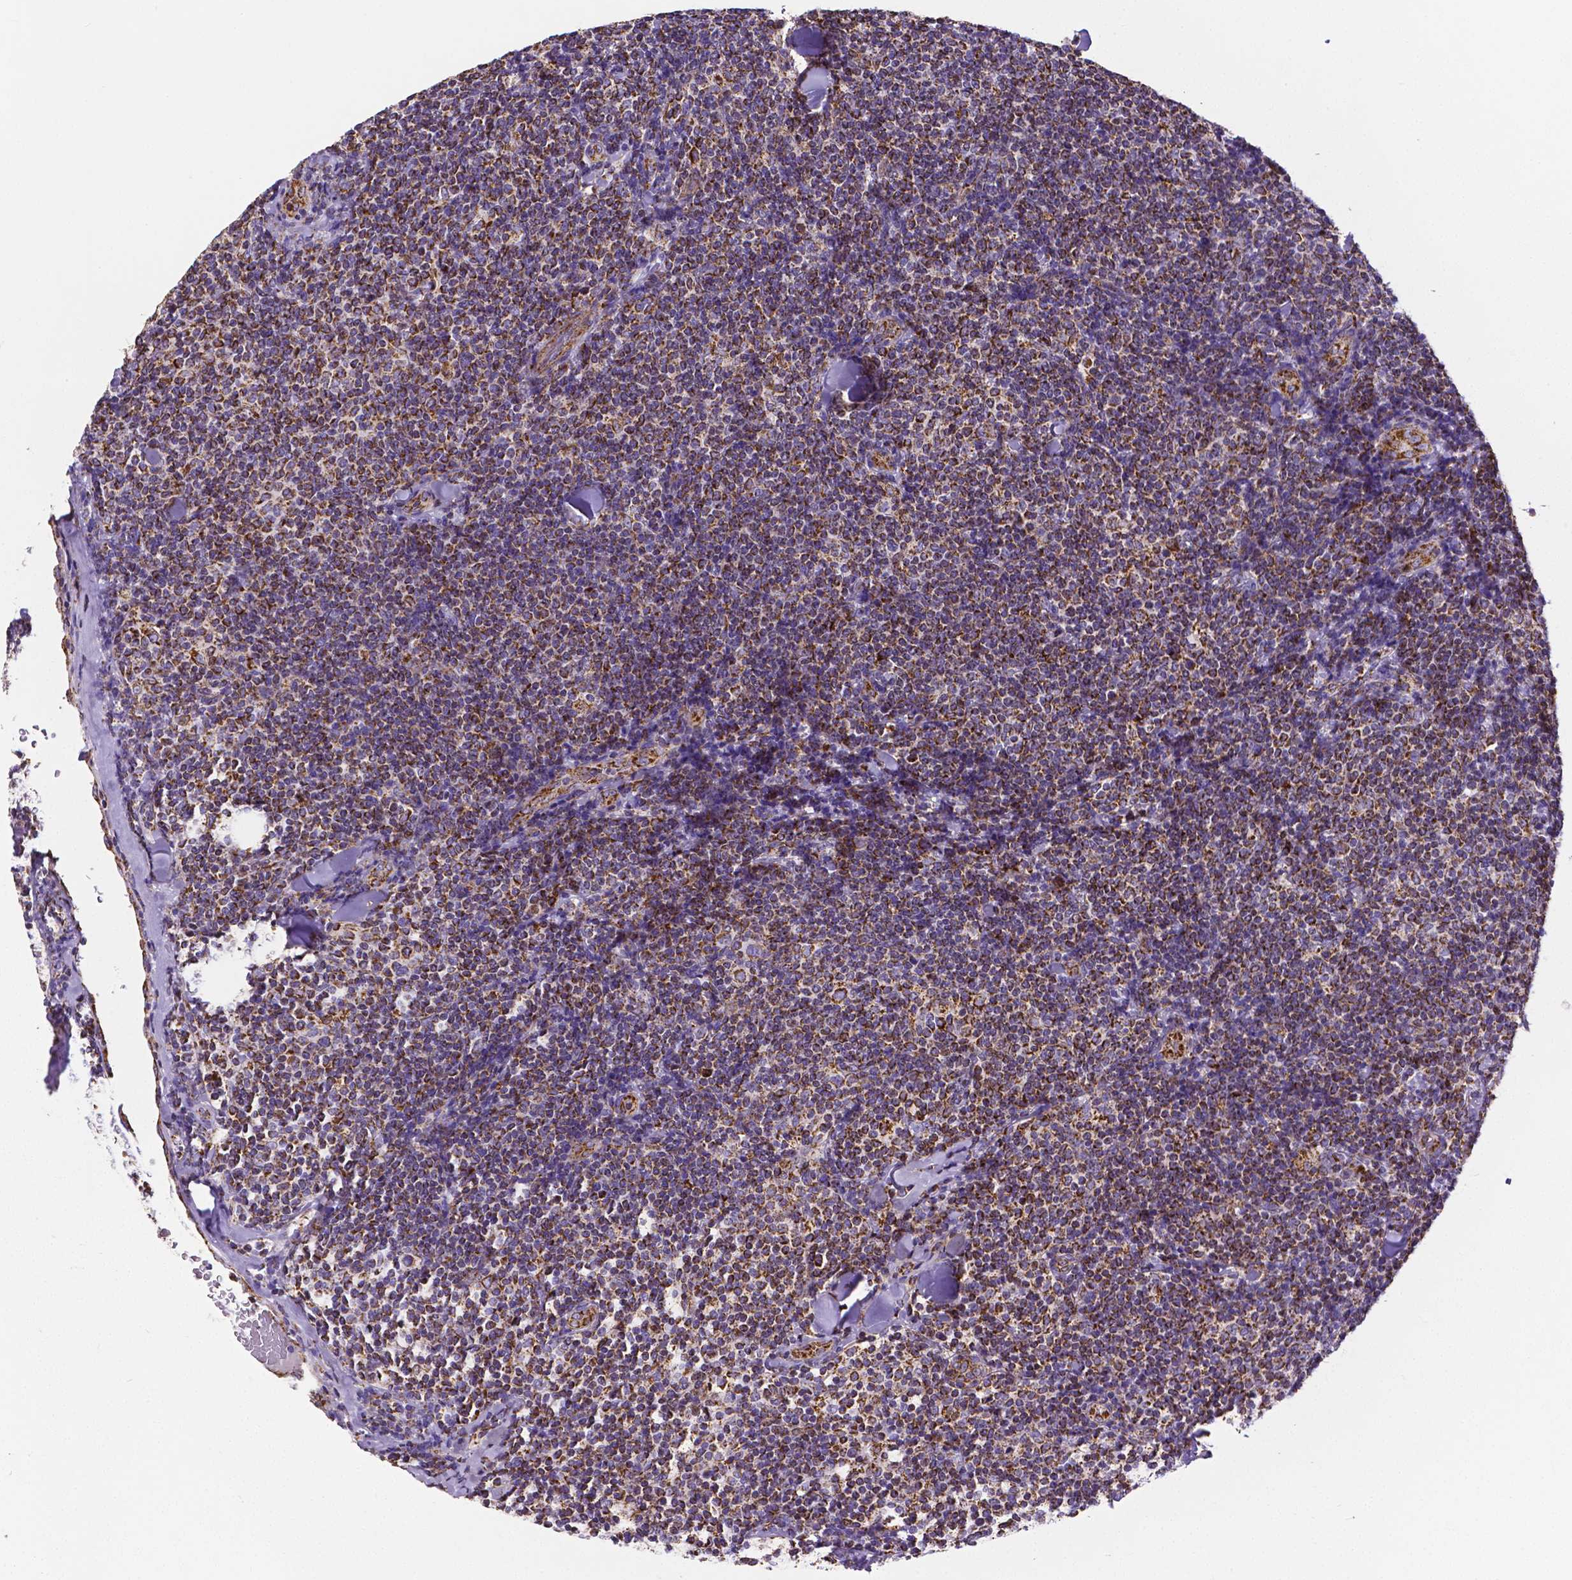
{"staining": {"intensity": "strong", "quantity": "25%-75%", "location": "cytoplasmic/membranous"}, "tissue": "lymphoma", "cell_type": "Tumor cells", "image_type": "cancer", "snomed": [{"axis": "morphology", "description": "Malignant lymphoma, non-Hodgkin's type, Low grade"}, {"axis": "topography", "description": "Lymph node"}], "caption": "Strong cytoplasmic/membranous staining is identified in approximately 25%-75% of tumor cells in lymphoma. Using DAB (brown) and hematoxylin (blue) stains, captured at high magnification using brightfield microscopy.", "gene": "MACC1", "patient": {"sex": "female", "age": 56}}